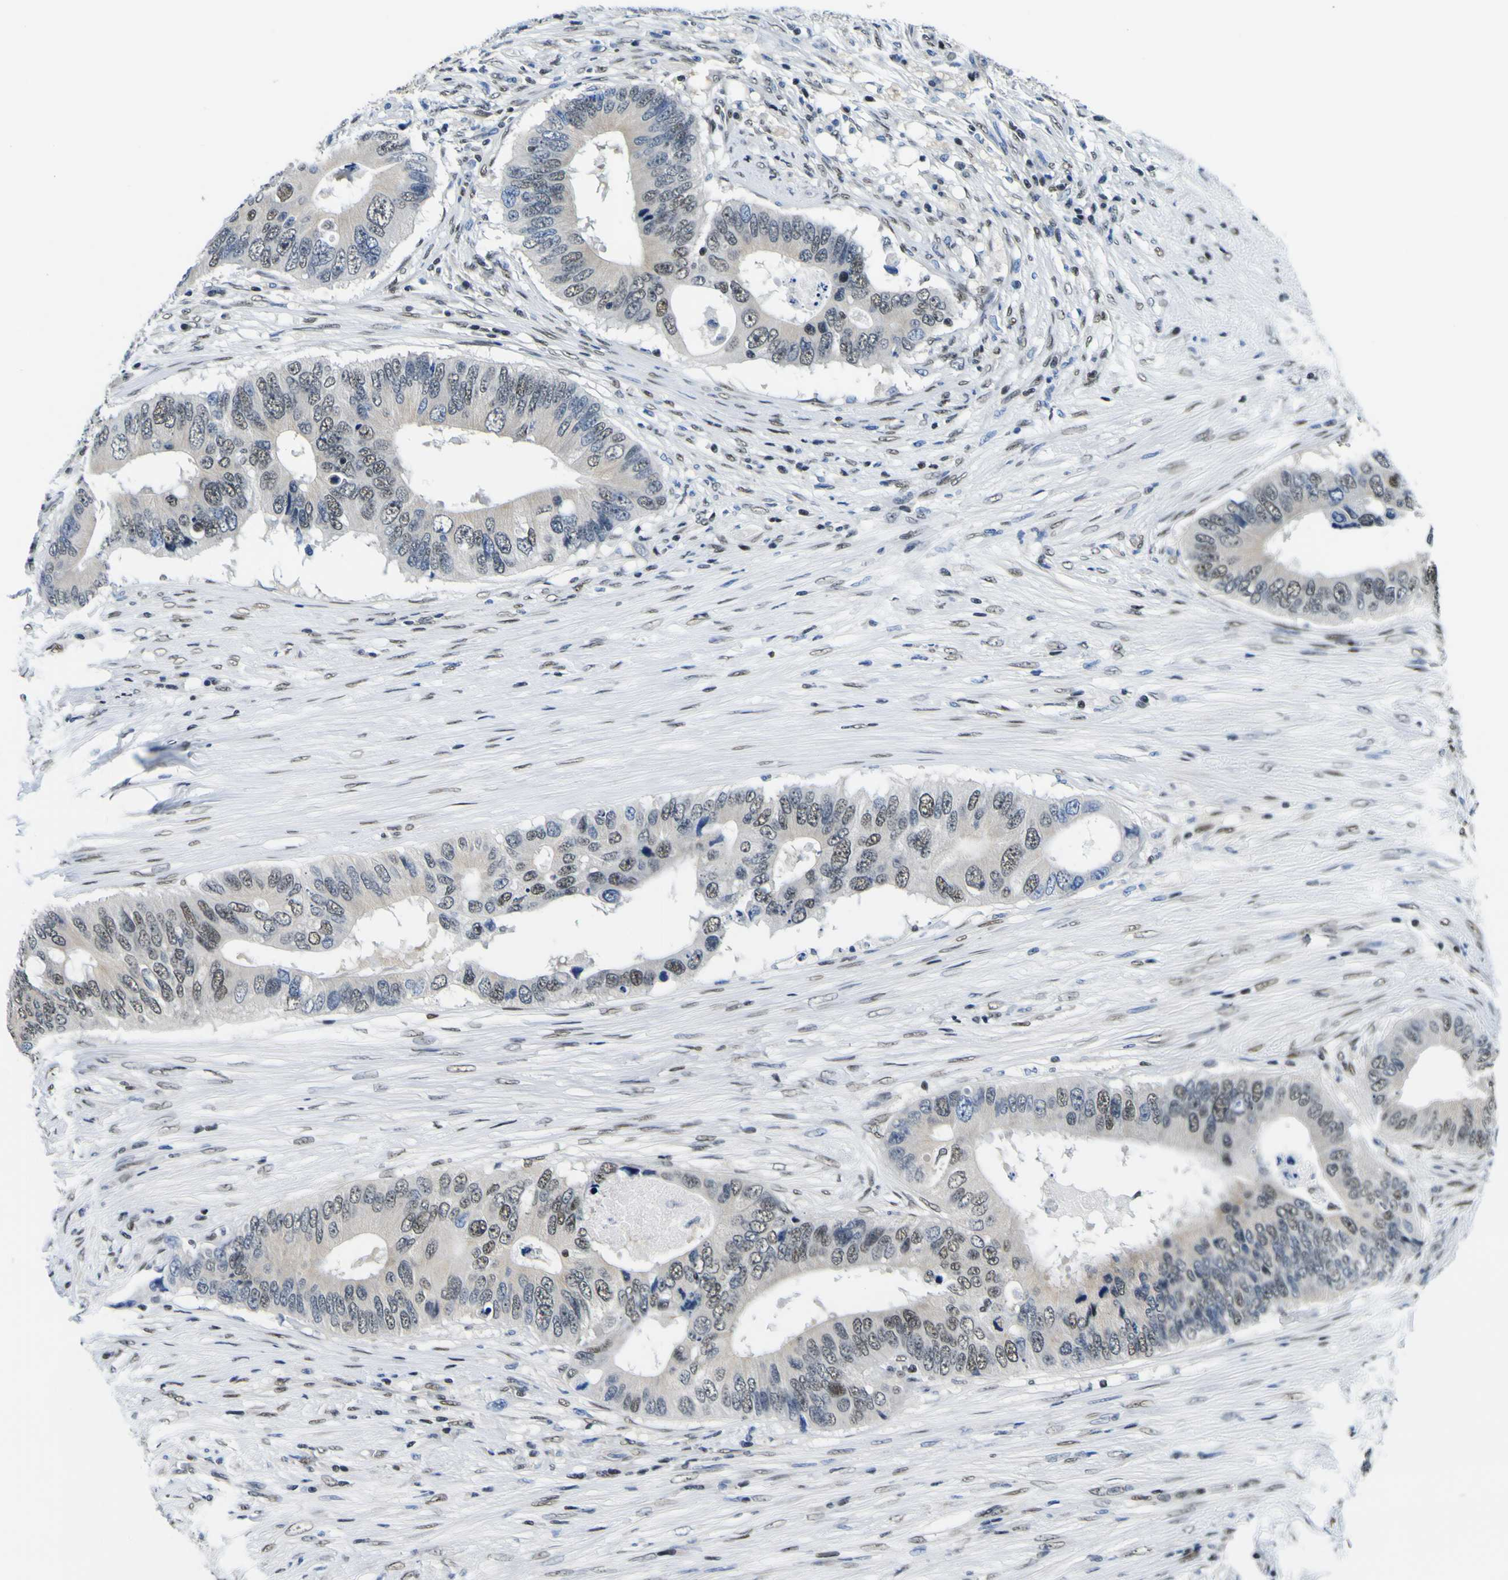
{"staining": {"intensity": "moderate", "quantity": "25%-75%", "location": "nuclear"}, "tissue": "colorectal cancer", "cell_type": "Tumor cells", "image_type": "cancer", "snomed": [{"axis": "morphology", "description": "Adenocarcinoma, NOS"}, {"axis": "topography", "description": "Colon"}], "caption": "IHC photomicrograph of colorectal cancer (adenocarcinoma) stained for a protein (brown), which demonstrates medium levels of moderate nuclear expression in approximately 25%-75% of tumor cells.", "gene": "SP1", "patient": {"sex": "male", "age": 71}}